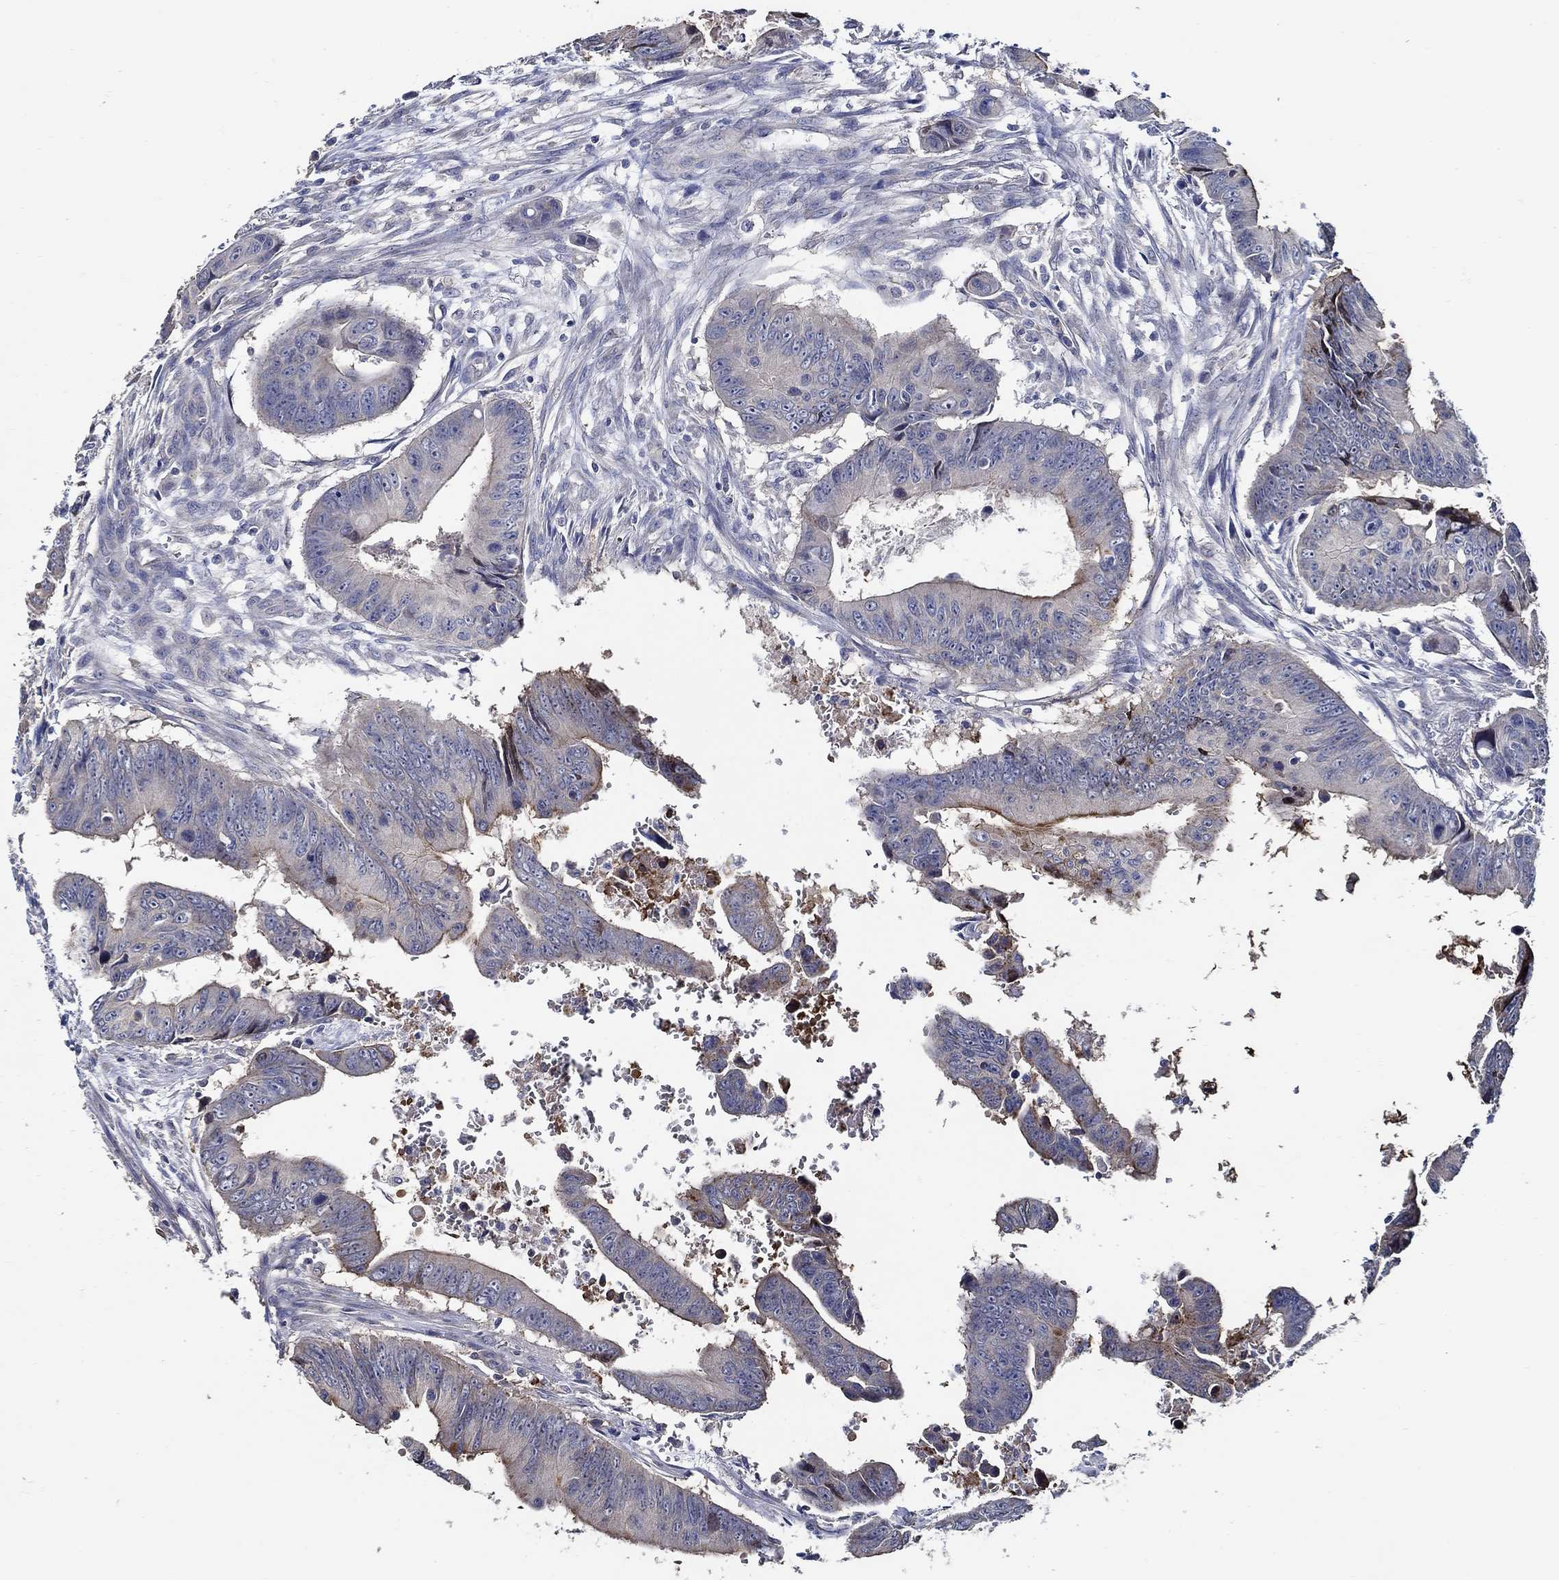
{"staining": {"intensity": "moderate", "quantity": "<25%", "location": "cytoplasmic/membranous"}, "tissue": "colorectal cancer", "cell_type": "Tumor cells", "image_type": "cancer", "snomed": [{"axis": "morphology", "description": "Adenocarcinoma, NOS"}, {"axis": "topography", "description": "Colon"}], "caption": "Protein staining by immunohistochemistry displays moderate cytoplasmic/membranous positivity in approximately <25% of tumor cells in adenocarcinoma (colorectal). (Brightfield microscopy of DAB IHC at high magnification).", "gene": "WDR53", "patient": {"sex": "female", "age": 87}}